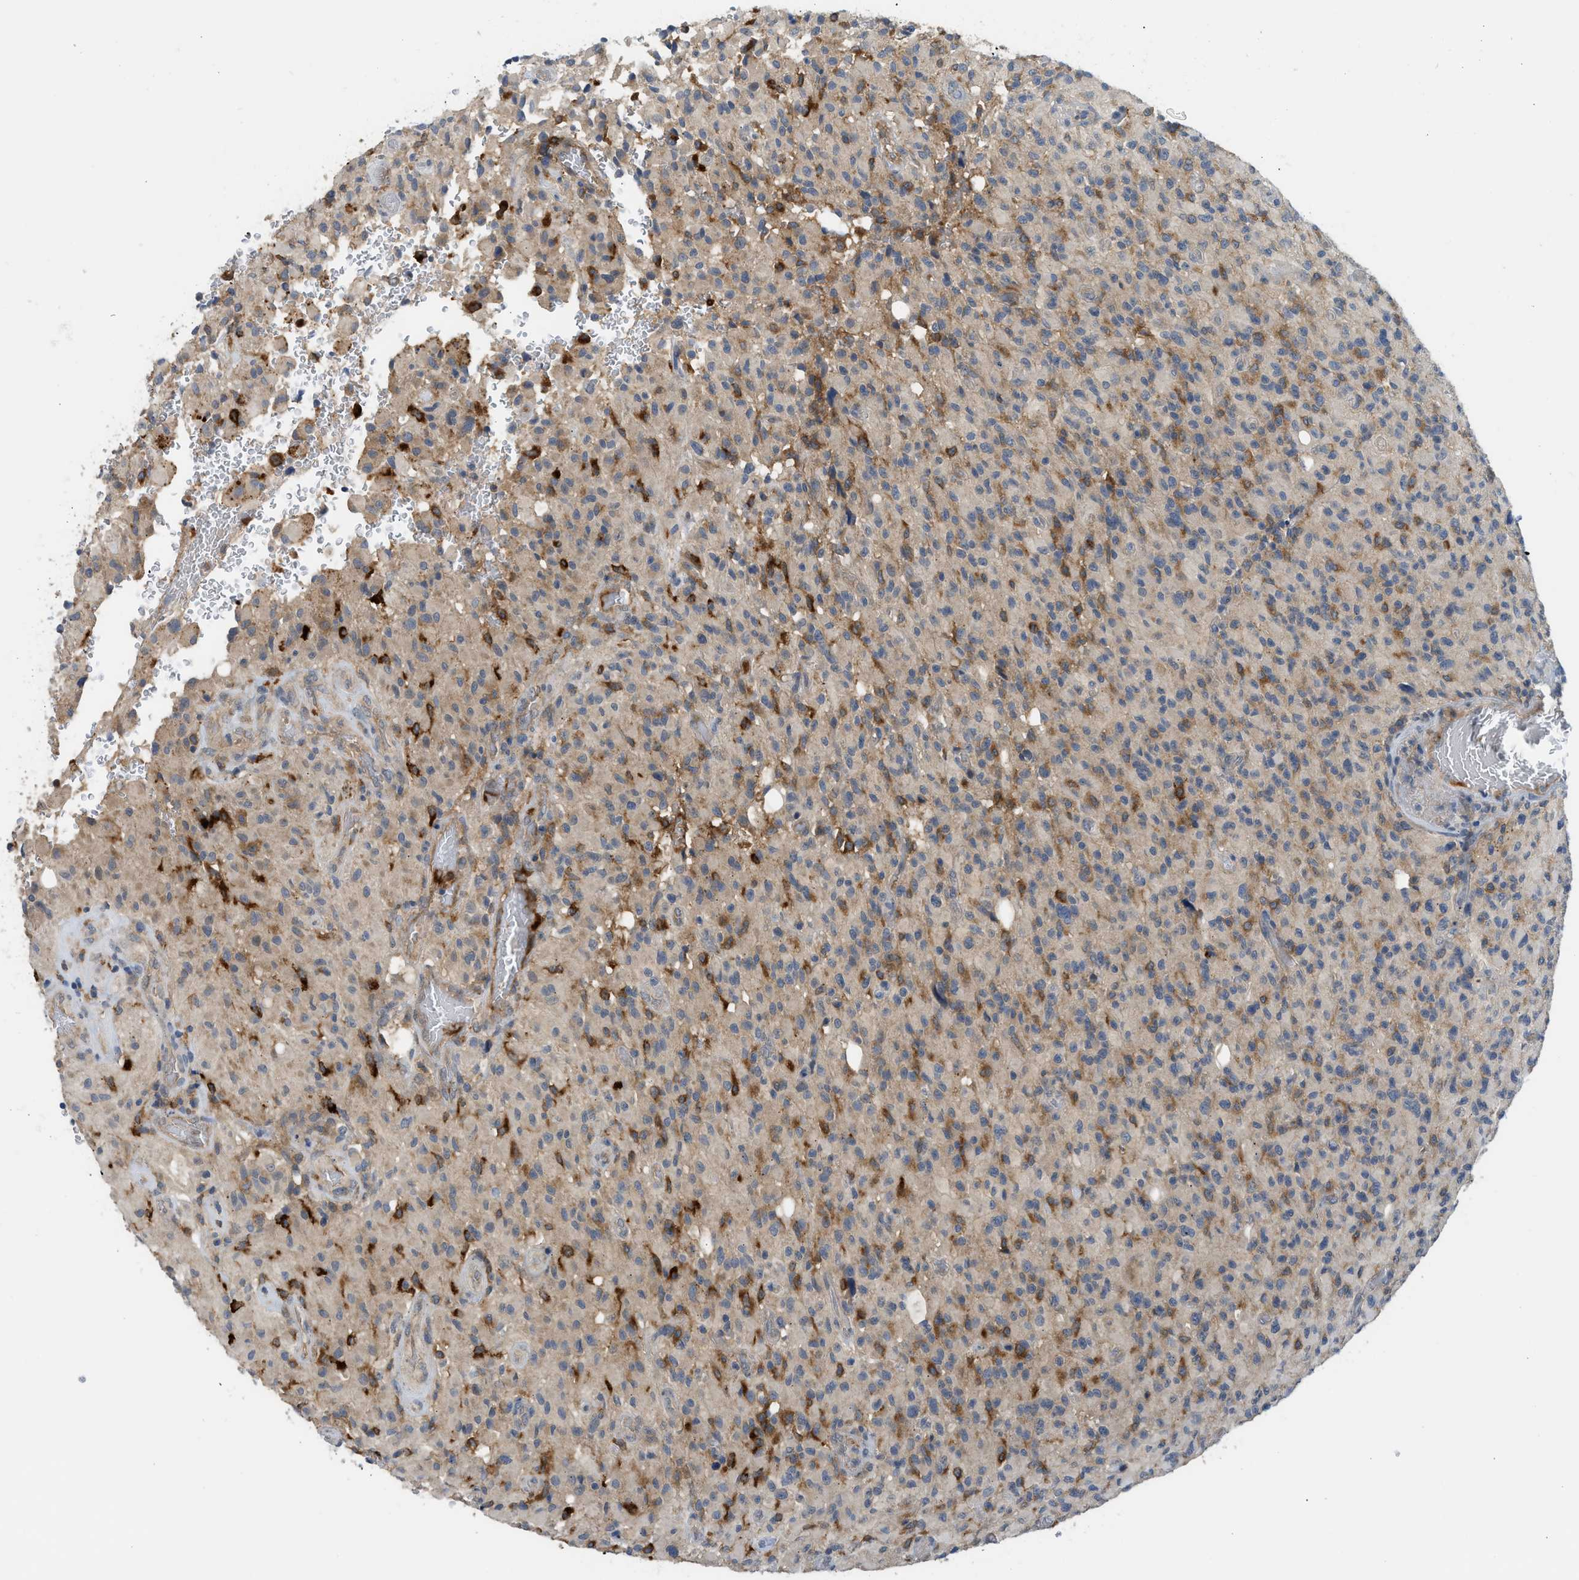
{"staining": {"intensity": "strong", "quantity": "<25%", "location": "cytoplasmic/membranous"}, "tissue": "glioma", "cell_type": "Tumor cells", "image_type": "cancer", "snomed": [{"axis": "morphology", "description": "Glioma, malignant, High grade"}, {"axis": "topography", "description": "Brain"}], "caption": "Protein staining shows strong cytoplasmic/membranous positivity in approximately <25% of tumor cells in glioma. The protein is stained brown, and the nuclei are stained in blue (DAB IHC with brightfield microscopy, high magnification).", "gene": "RHBDF2", "patient": {"sex": "male", "age": 71}}